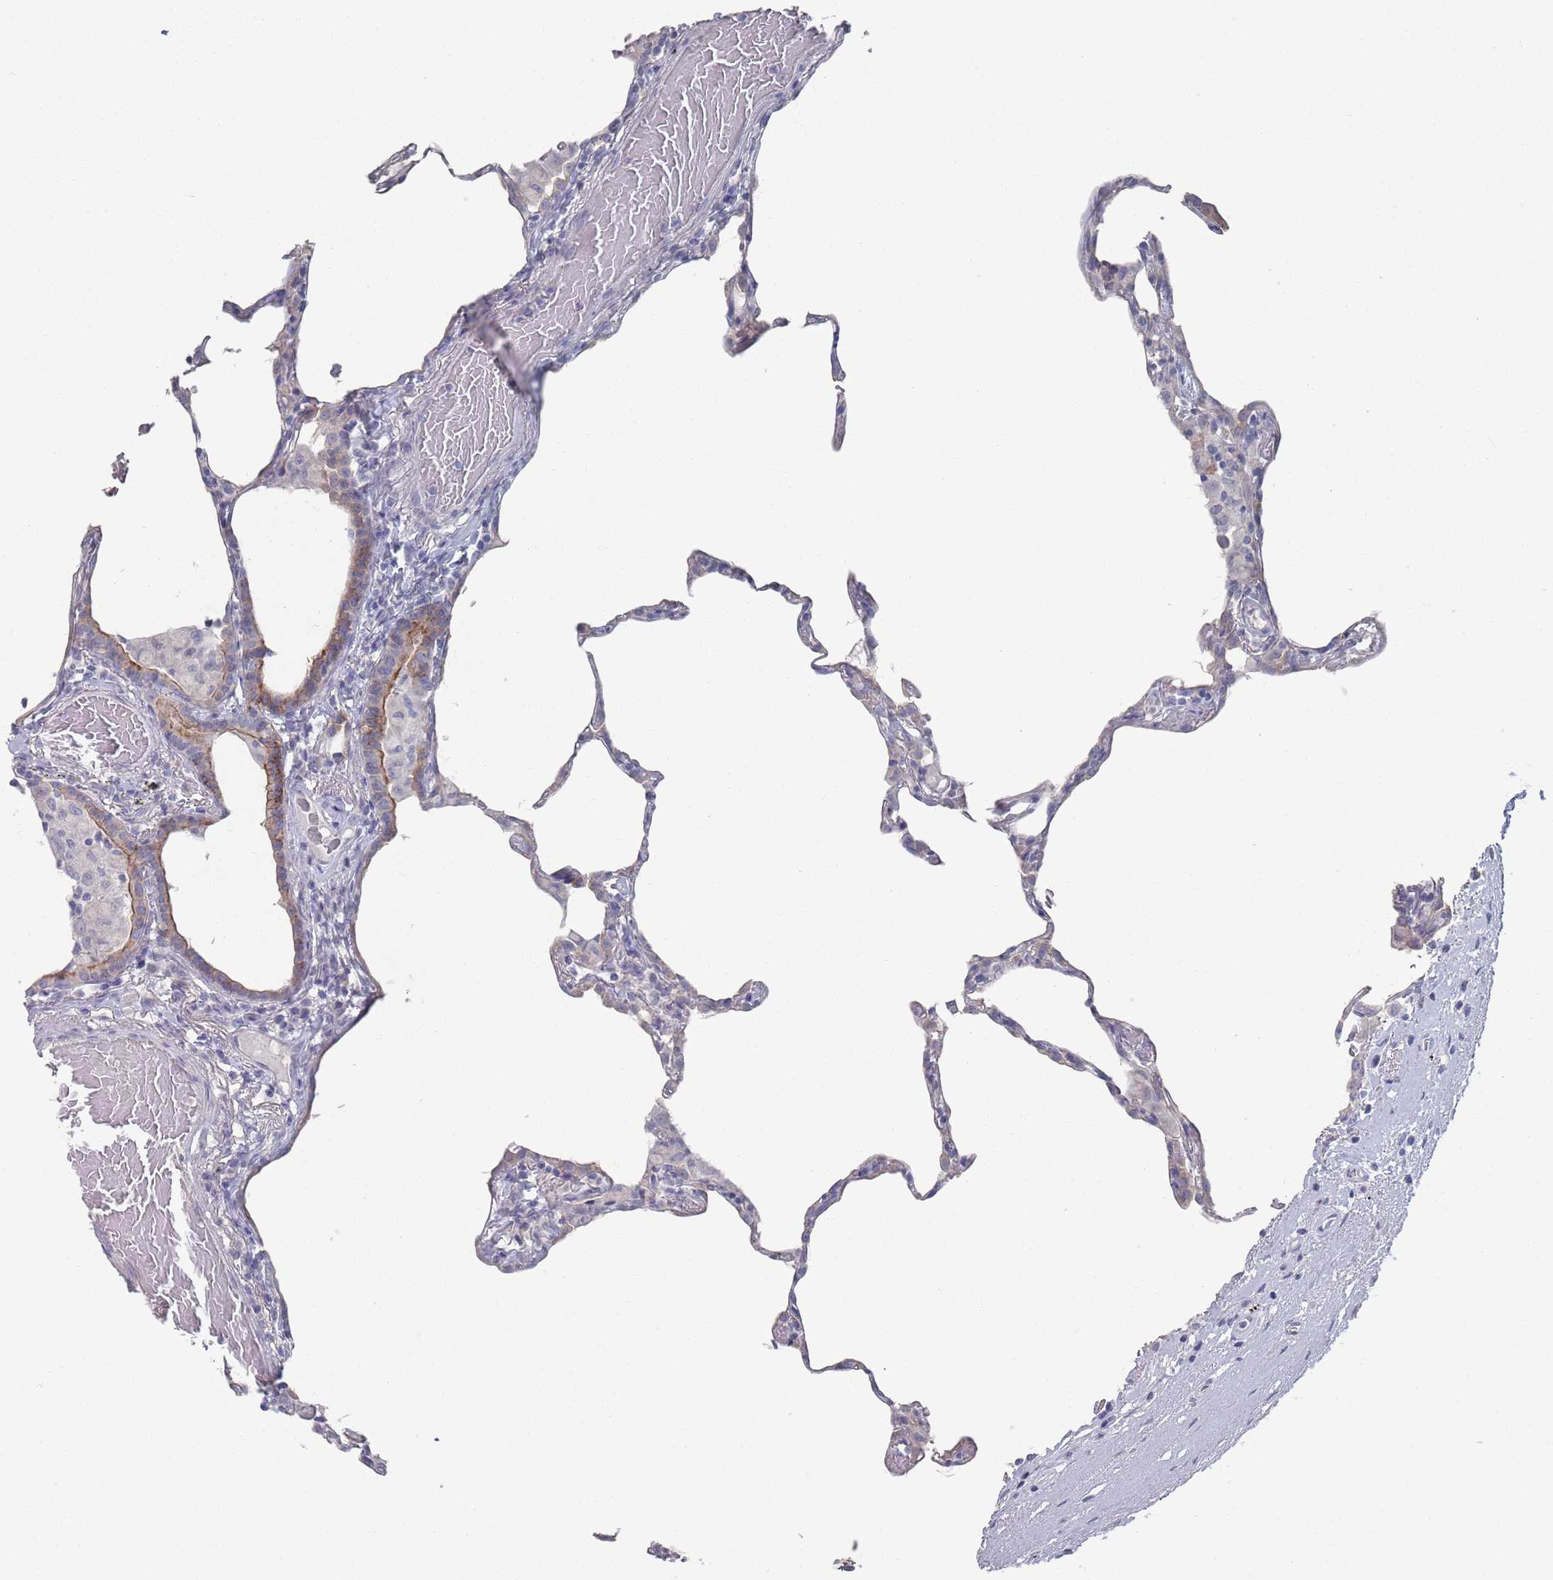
{"staining": {"intensity": "negative", "quantity": "none", "location": "none"}, "tissue": "lung", "cell_type": "Alveolar cells", "image_type": "normal", "snomed": [{"axis": "morphology", "description": "Normal tissue, NOS"}, {"axis": "topography", "description": "Lung"}], "caption": "Alveolar cells are negative for protein expression in benign human lung. (Brightfield microscopy of DAB (3,3'-diaminobenzidine) immunohistochemistry (IHC) at high magnification).", "gene": "PROM2", "patient": {"sex": "female", "age": 57}}